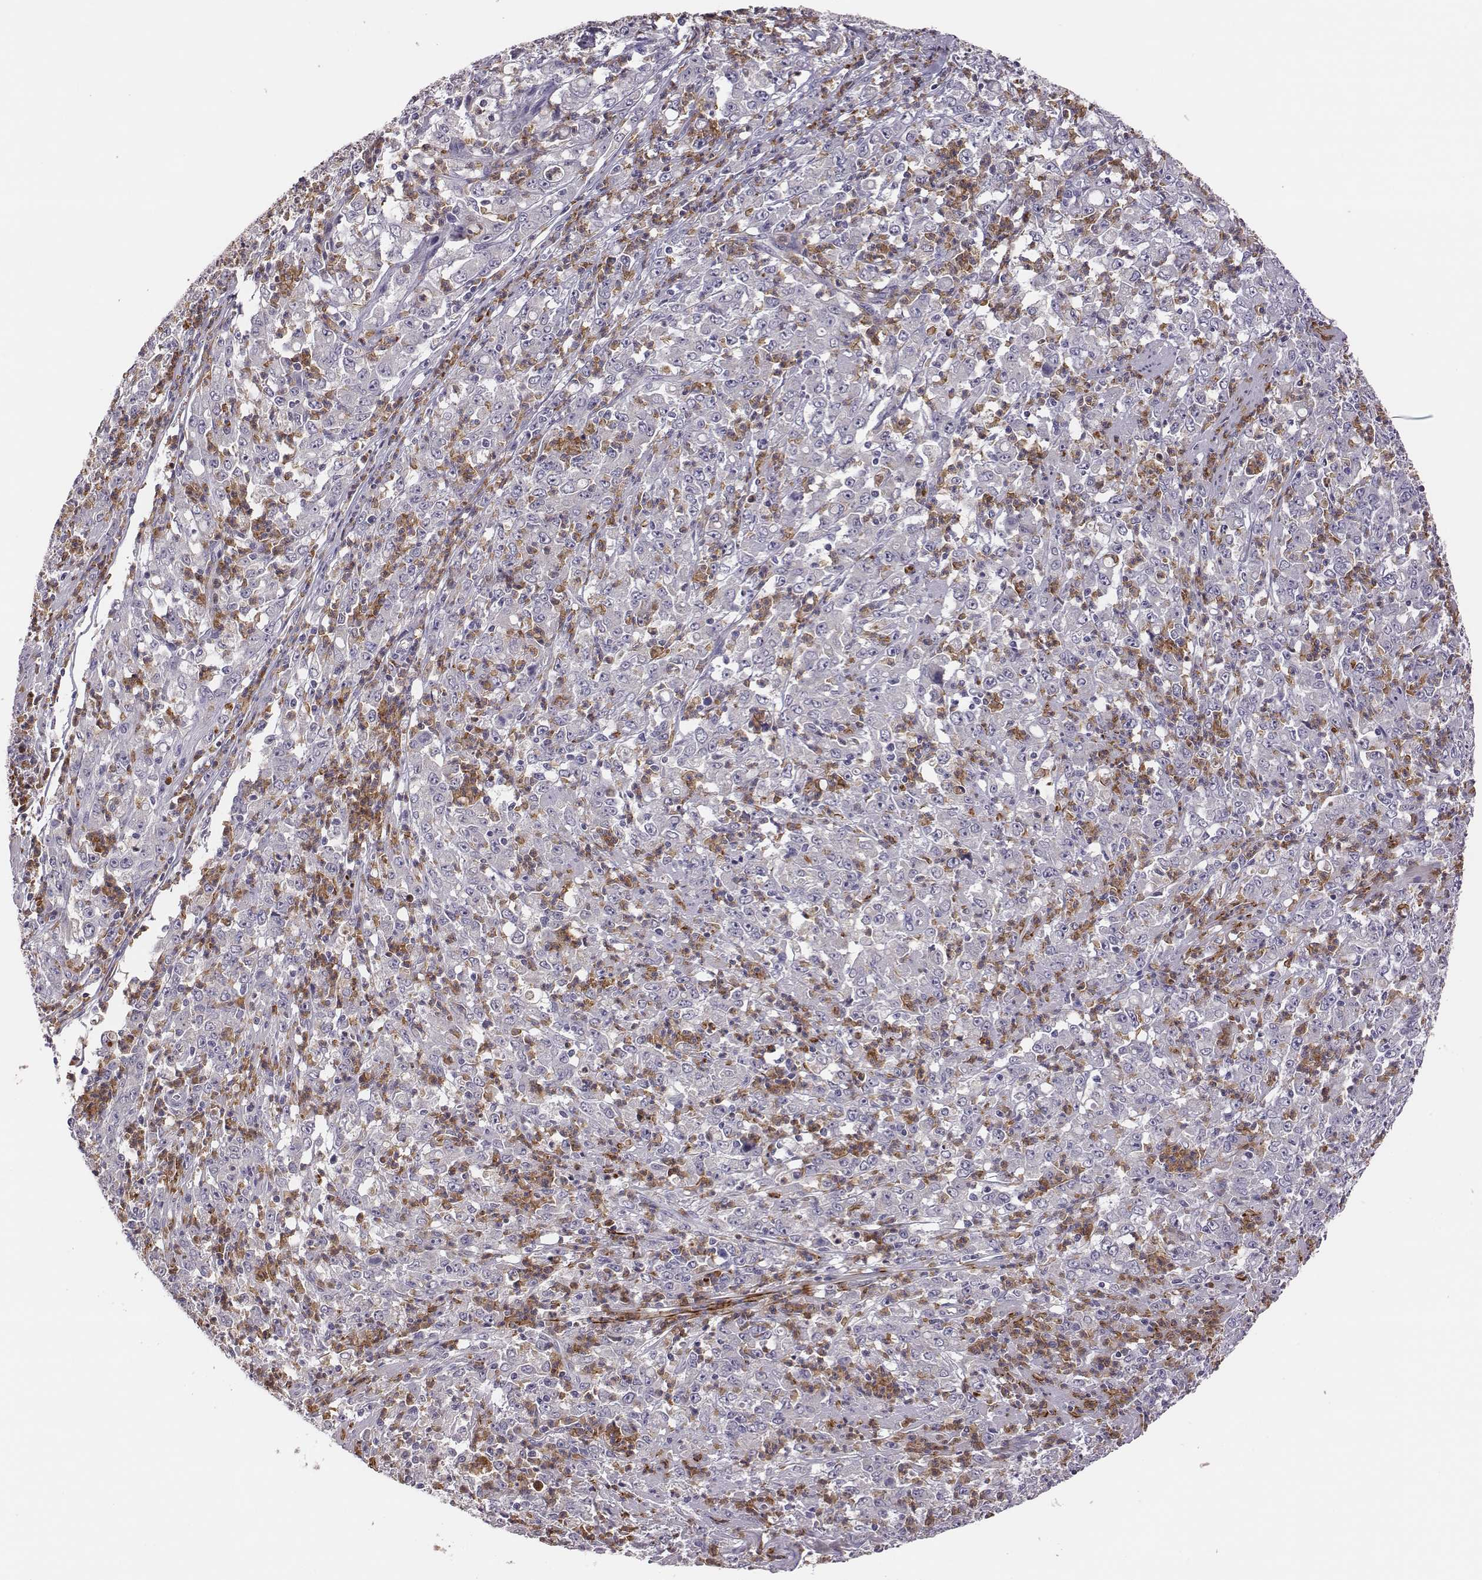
{"staining": {"intensity": "negative", "quantity": "none", "location": "none"}, "tissue": "stomach cancer", "cell_type": "Tumor cells", "image_type": "cancer", "snomed": [{"axis": "morphology", "description": "Adenocarcinoma, NOS"}, {"axis": "topography", "description": "Stomach, lower"}], "caption": "Immunohistochemistry (IHC) of adenocarcinoma (stomach) reveals no expression in tumor cells.", "gene": "KMO", "patient": {"sex": "female", "age": 71}}